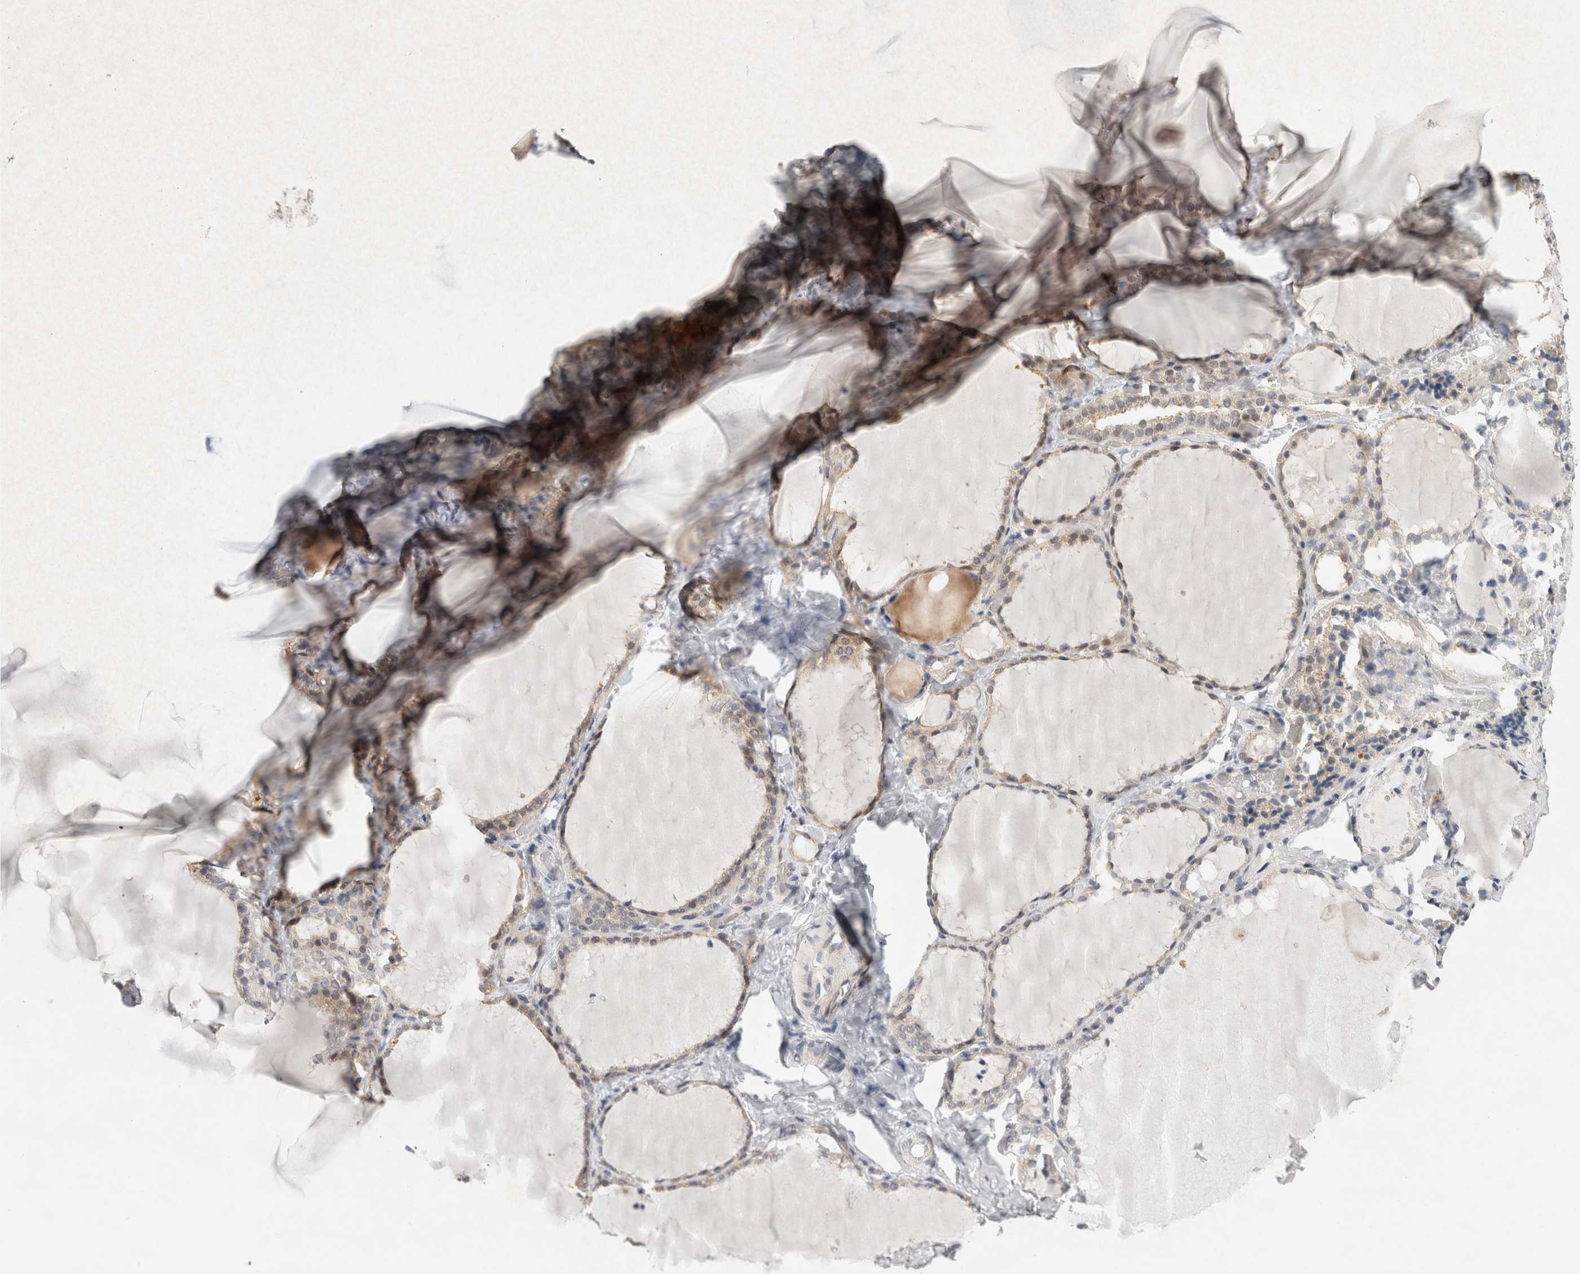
{"staining": {"intensity": "weak", "quantity": "25%-75%", "location": "cytoplasmic/membranous,nuclear"}, "tissue": "thyroid gland", "cell_type": "Glandular cells", "image_type": "normal", "snomed": [{"axis": "morphology", "description": "Normal tissue, NOS"}, {"axis": "topography", "description": "Thyroid gland"}], "caption": "Immunohistochemical staining of unremarkable thyroid gland reveals weak cytoplasmic/membranous,nuclear protein staining in about 25%-75% of glandular cells.", "gene": "EIF4G3", "patient": {"sex": "female", "age": 22}}